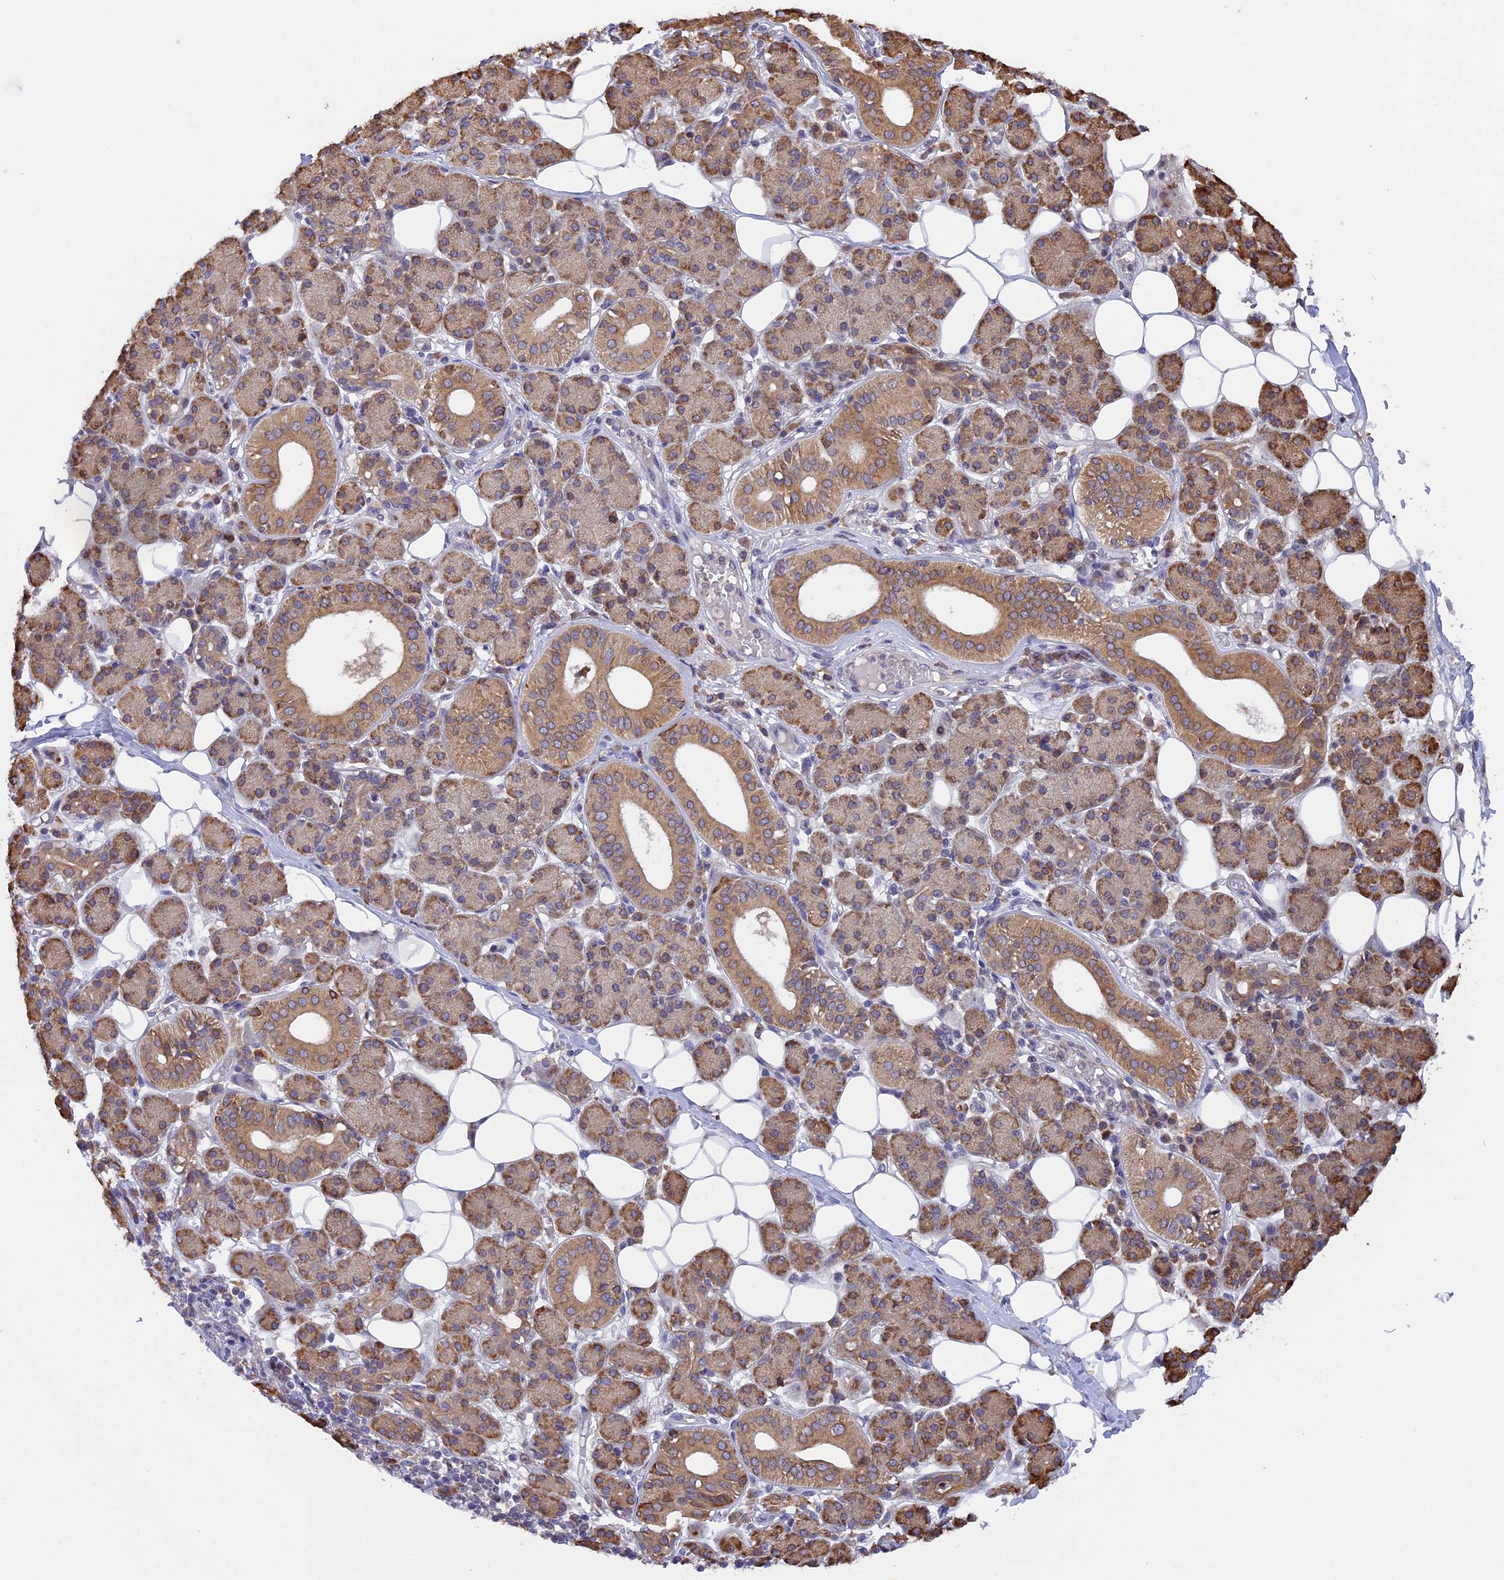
{"staining": {"intensity": "moderate", "quantity": ">75%", "location": "cytoplasmic/membranous"}, "tissue": "salivary gland", "cell_type": "Glandular cells", "image_type": "normal", "snomed": [{"axis": "morphology", "description": "Normal tissue, NOS"}, {"axis": "topography", "description": "Salivary gland"}], "caption": "This histopathology image exhibits immunohistochemistry staining of unremarkable salivary gland, with medium moderate cytoplasmic/membranous positivity in approximately >75% of glandular cells.", "gene": "DMRTA2", "patient": {"sex": "female", "age": 33}}